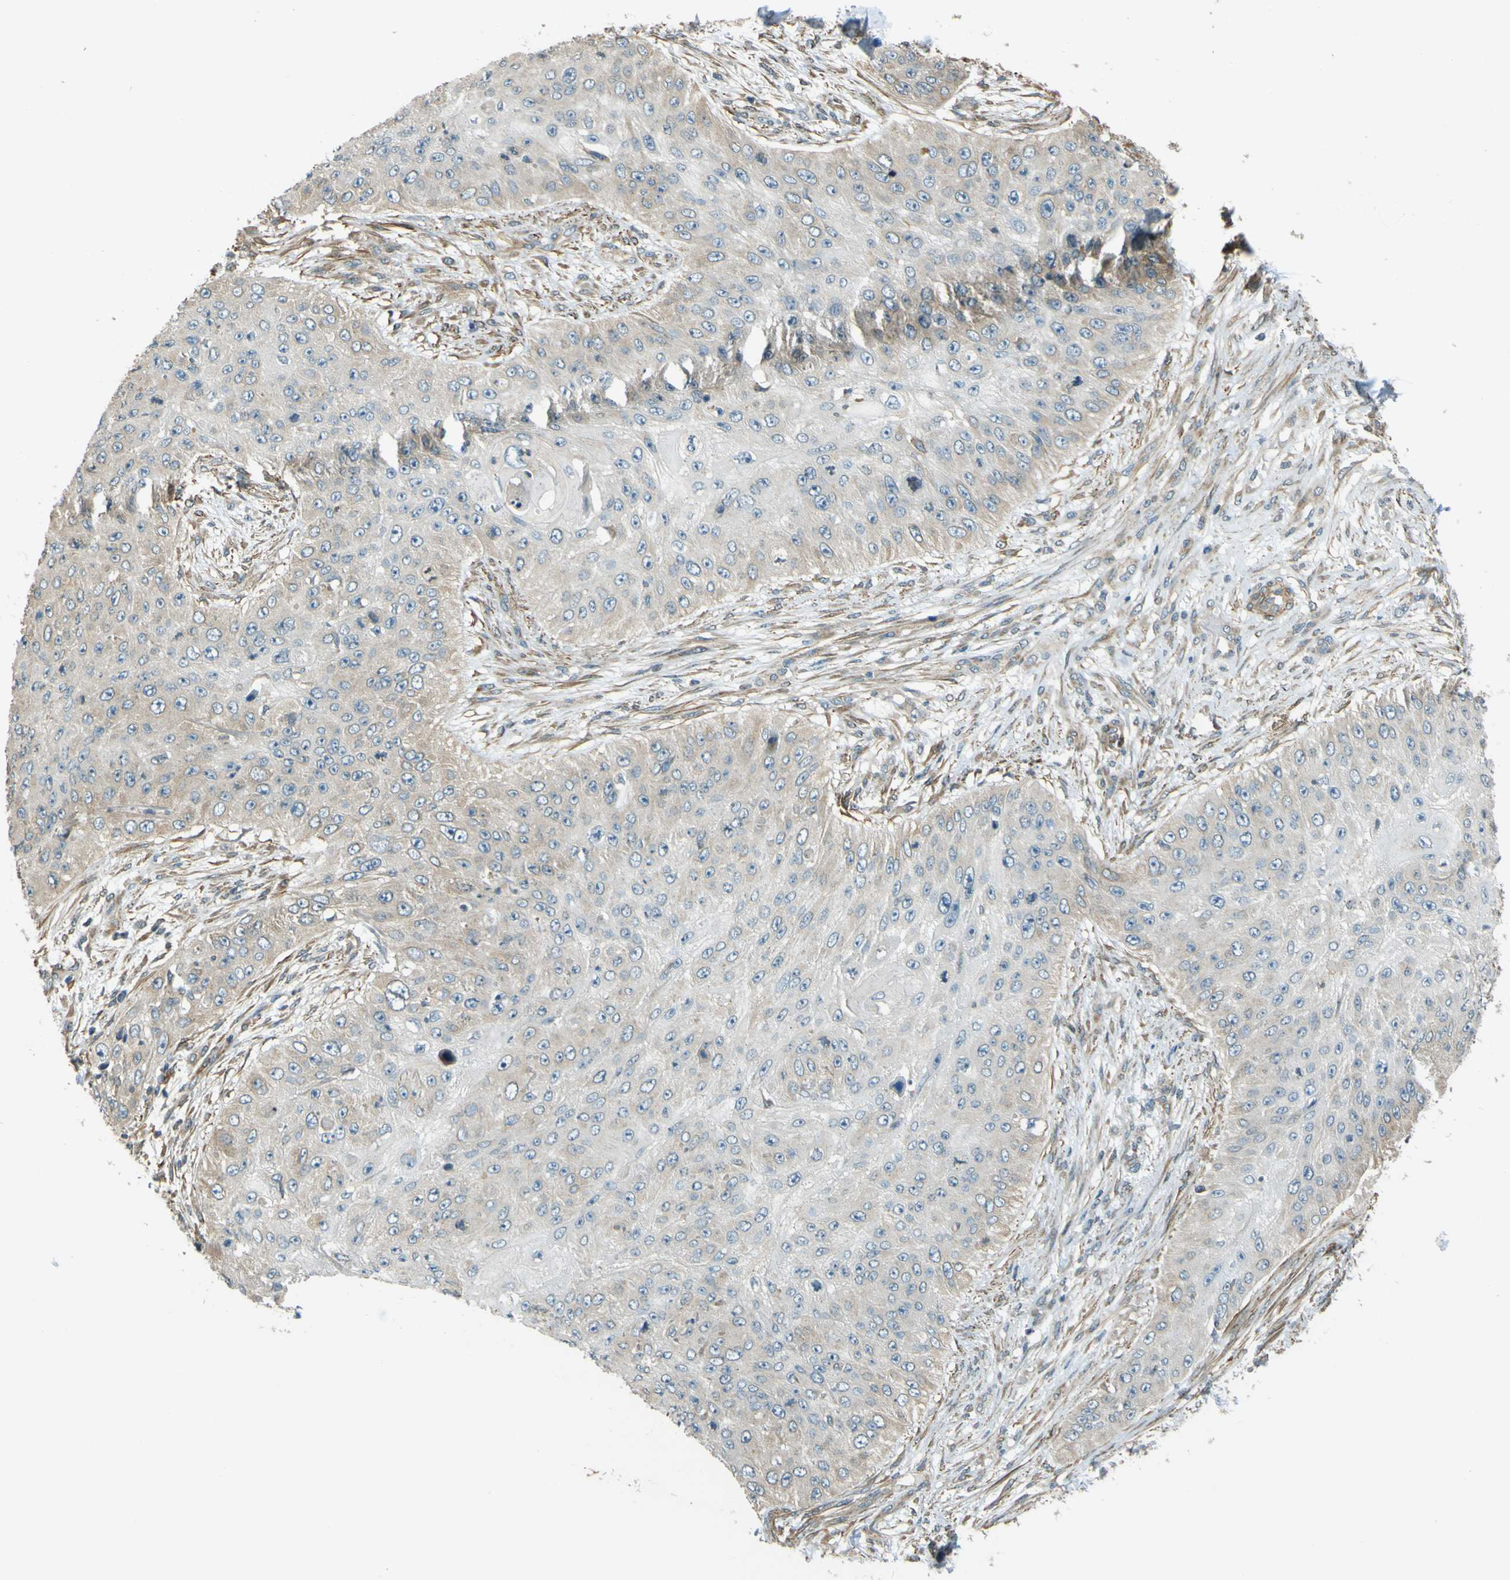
{"staining": {"intensity": "weak", "quantity": "25%-75%", "location": "cytoplasmic/membranous"}, "tissue": "skin cancer", "cell_type": "Tumor cells", "image_type": "cancer", "snomed": [{"axis": "morphology", "description": "Squamous cell carcinoma, NOS"}, {"axis": "topography", "description": "Skin"}], "caption": "There is low levels of weak cytoplasmic/membranous staining in tumor cells of skin squamous cell carcinoma, as demonstrated by immunohistochemical staining (brown color).", "gene": "LPCAT1", "patient": {"sex": "female", "age": 80}}